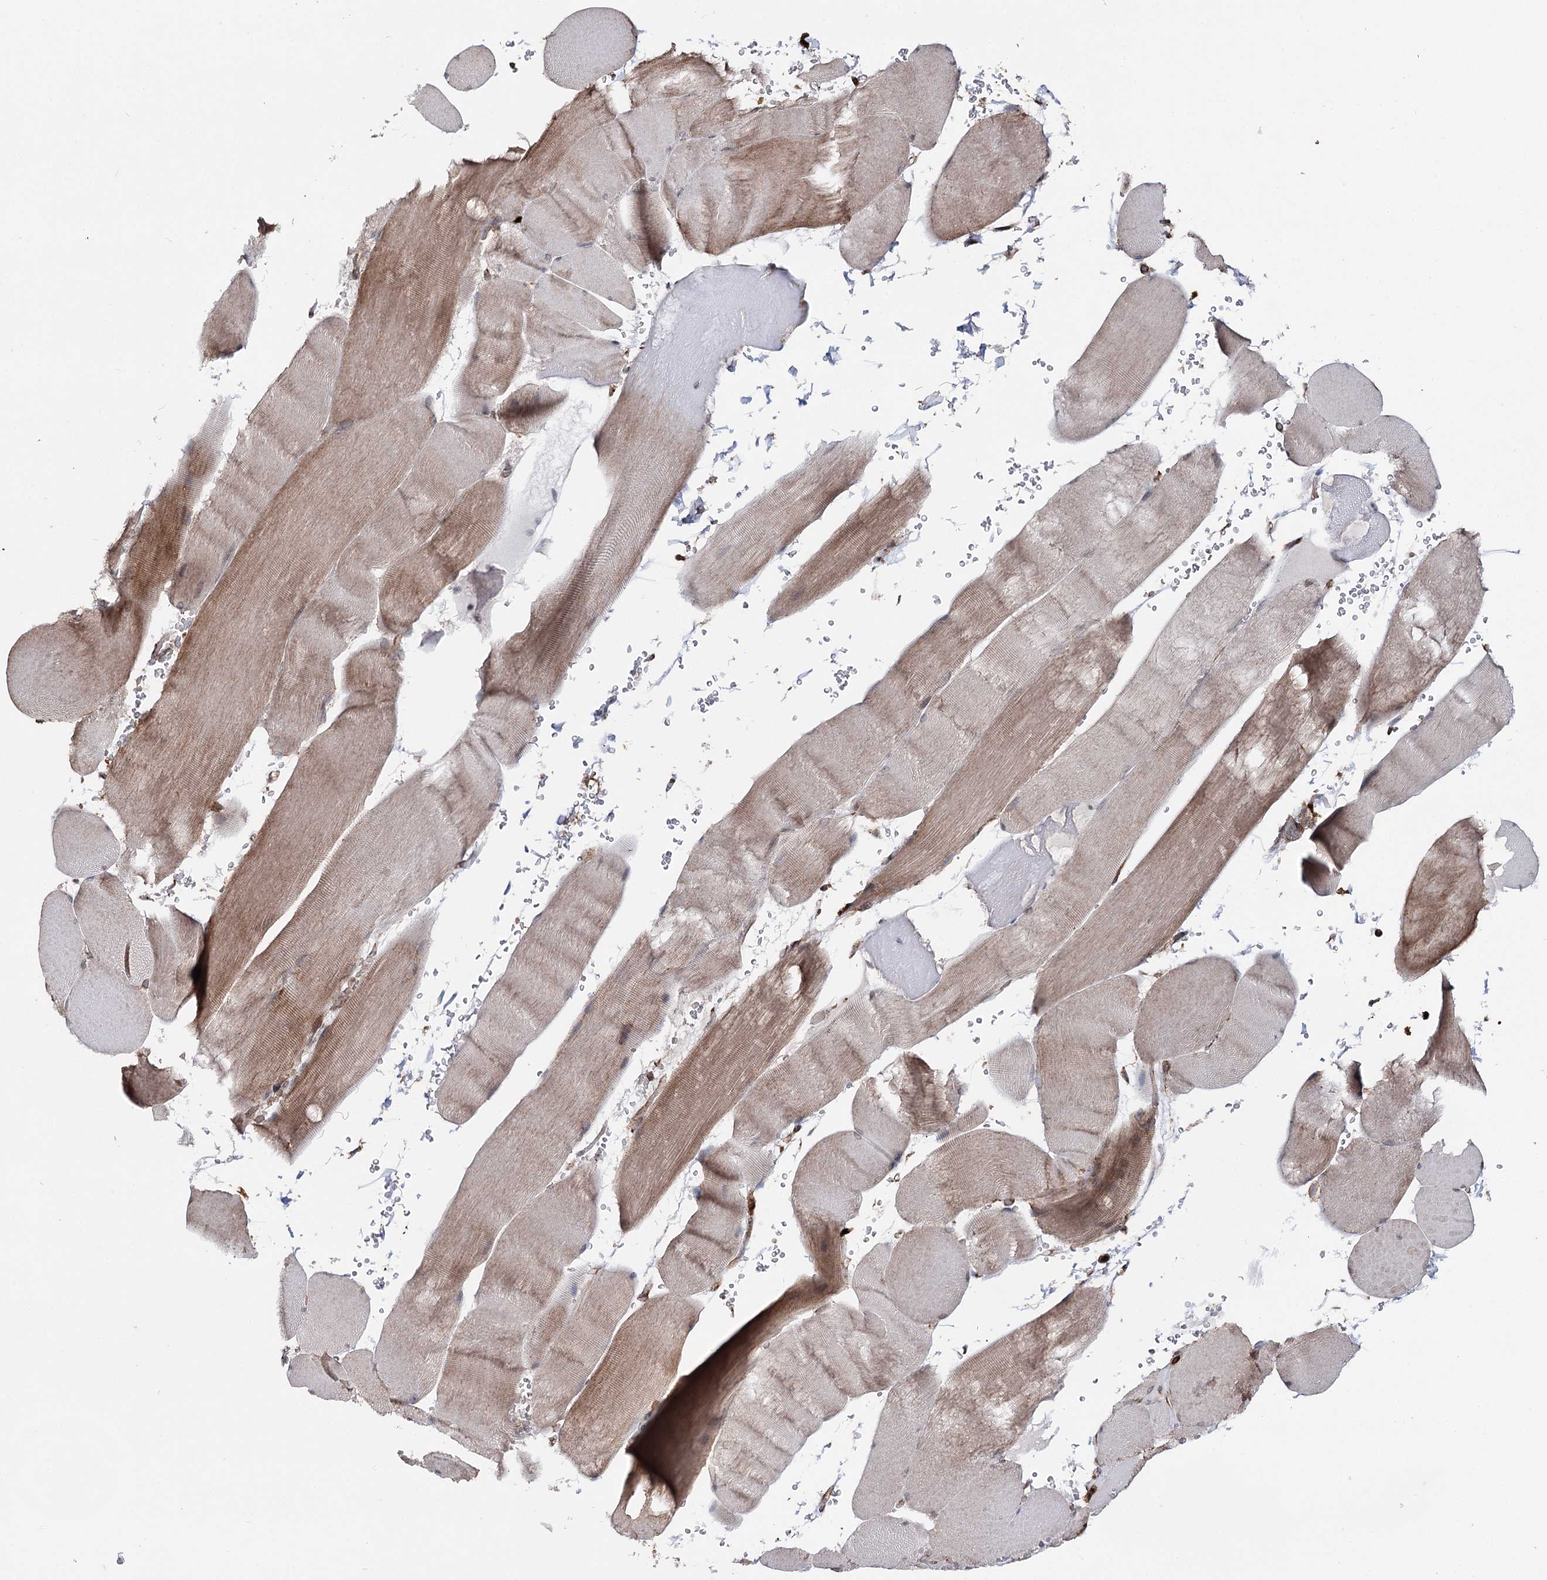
{"staining": {"intensity": "moderate", "quantity": "25%-75%", "location": "cytoplasmic/membranous"}, "tissue": "skeletal muscle", "cell_type": "Myocytes", "image_type": "normal", "snomed": [{"axis": "morphology", "description": "Normal tissue, NOS"}, {"axis": "topography", "description": "Skeletal muscle"}, {"axis": "topography", "description": "Head-Neck"}], "caption": "This is a histology image of immunohistochemistry staining of benign skeletal muscle, which shows moderate staining in the cytoplasmic/membranous of myocytes.", "gene": "FGFR1OP2", "patient": {"sex": "male", "age": 66}}